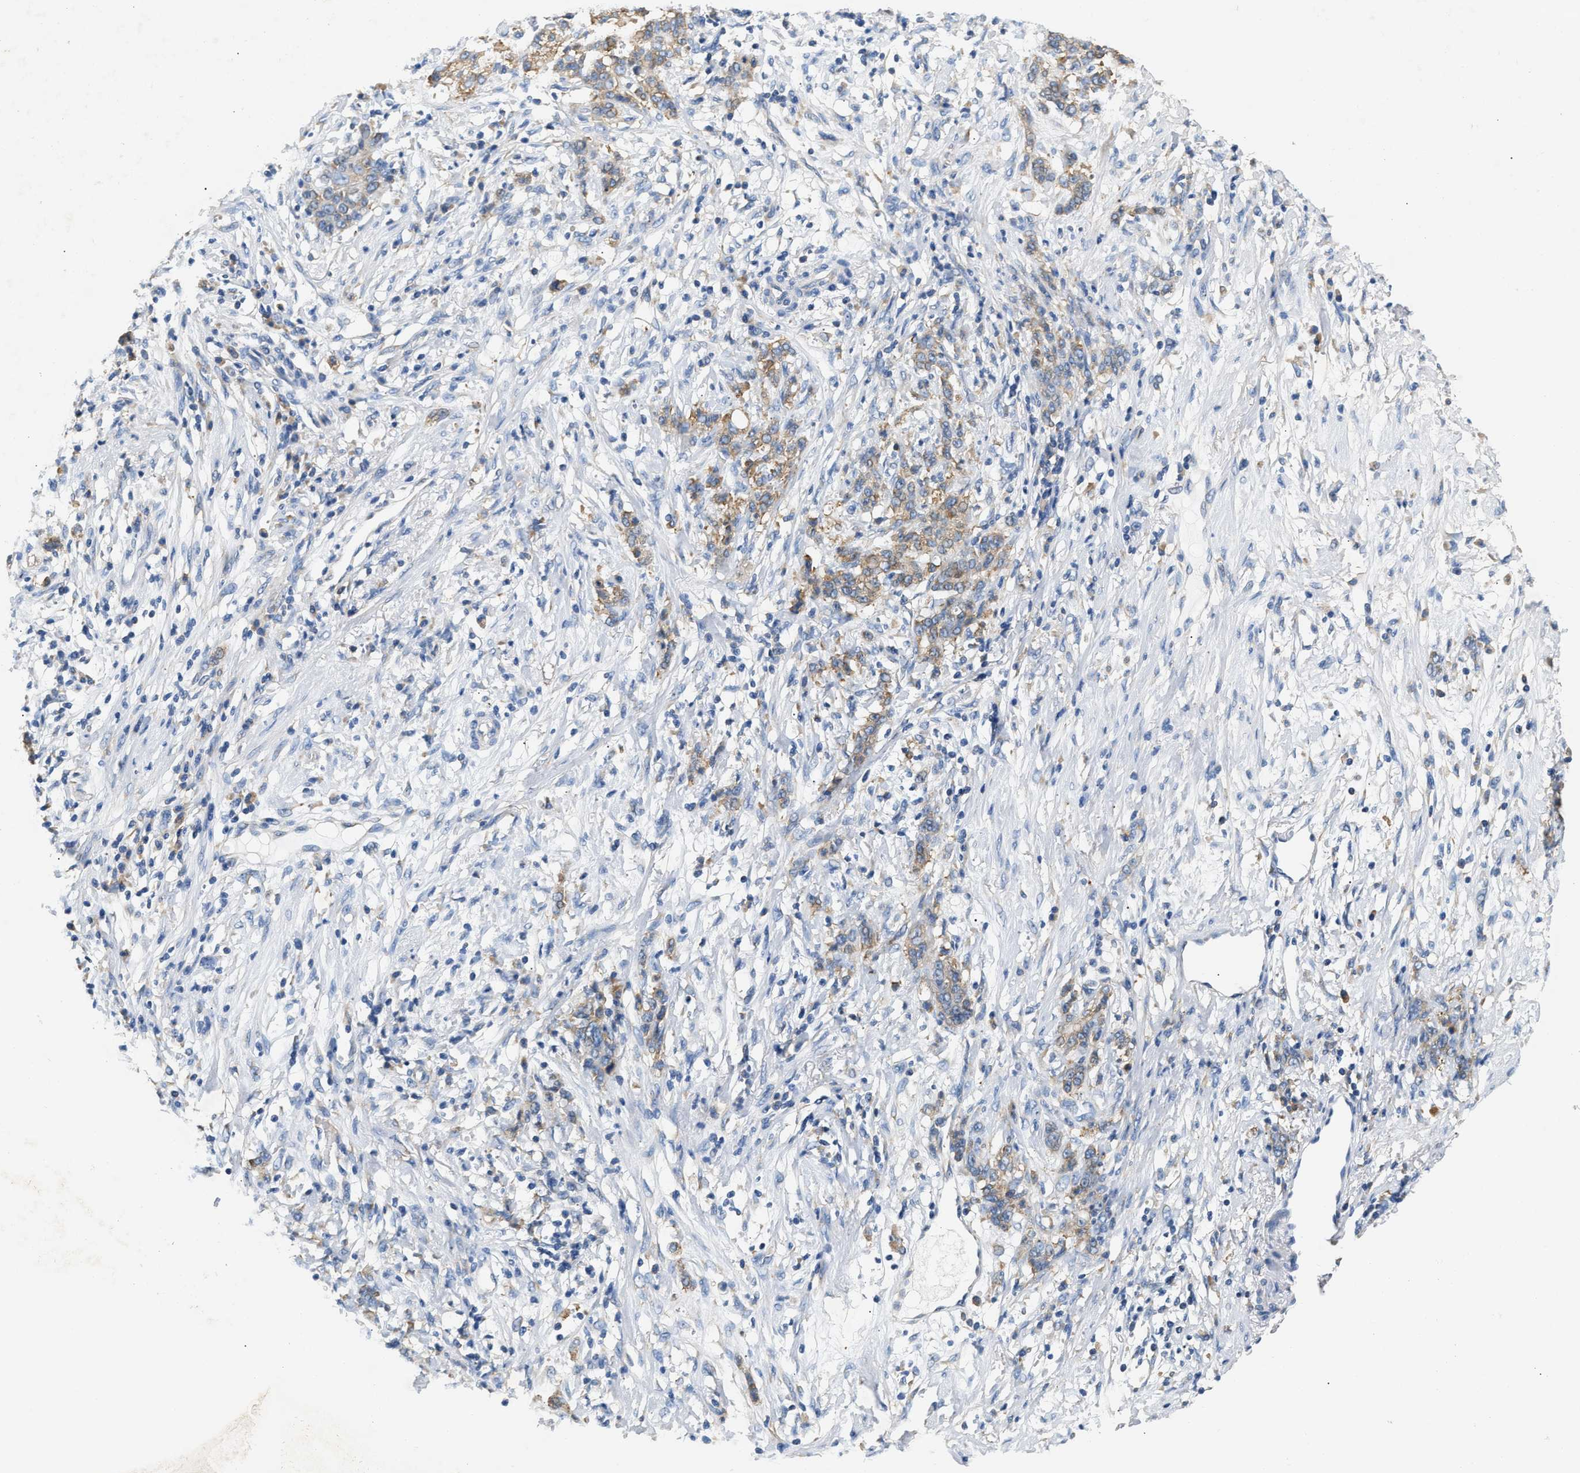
{"staining": {"intensity": "weak", "quantity": "<25%", "location": "cytoplasmic/membranous"}, "tissue": "stomach cancer", "cell_type": "Tumor cells", "image_type": "cancer", "snomed": [{"axis": "morphology", "description": "Adenocarcinoma, NOS"}, {"axis": "topography", "description": "Stomach, lower"}], "caption": "This micrograph is of stomach cancer stained with immunohistochemistry (IHC) to label a protein in brown with the nuclei are counter-stained blue. There is no expression in tumor cells. (Brightfield microscopy of DAB (3,3'-diaminobenzidine) immunohistochemistry at high magnification).", "gene": "HDHD3", "patient": {"sex": "male", "age": 88}}